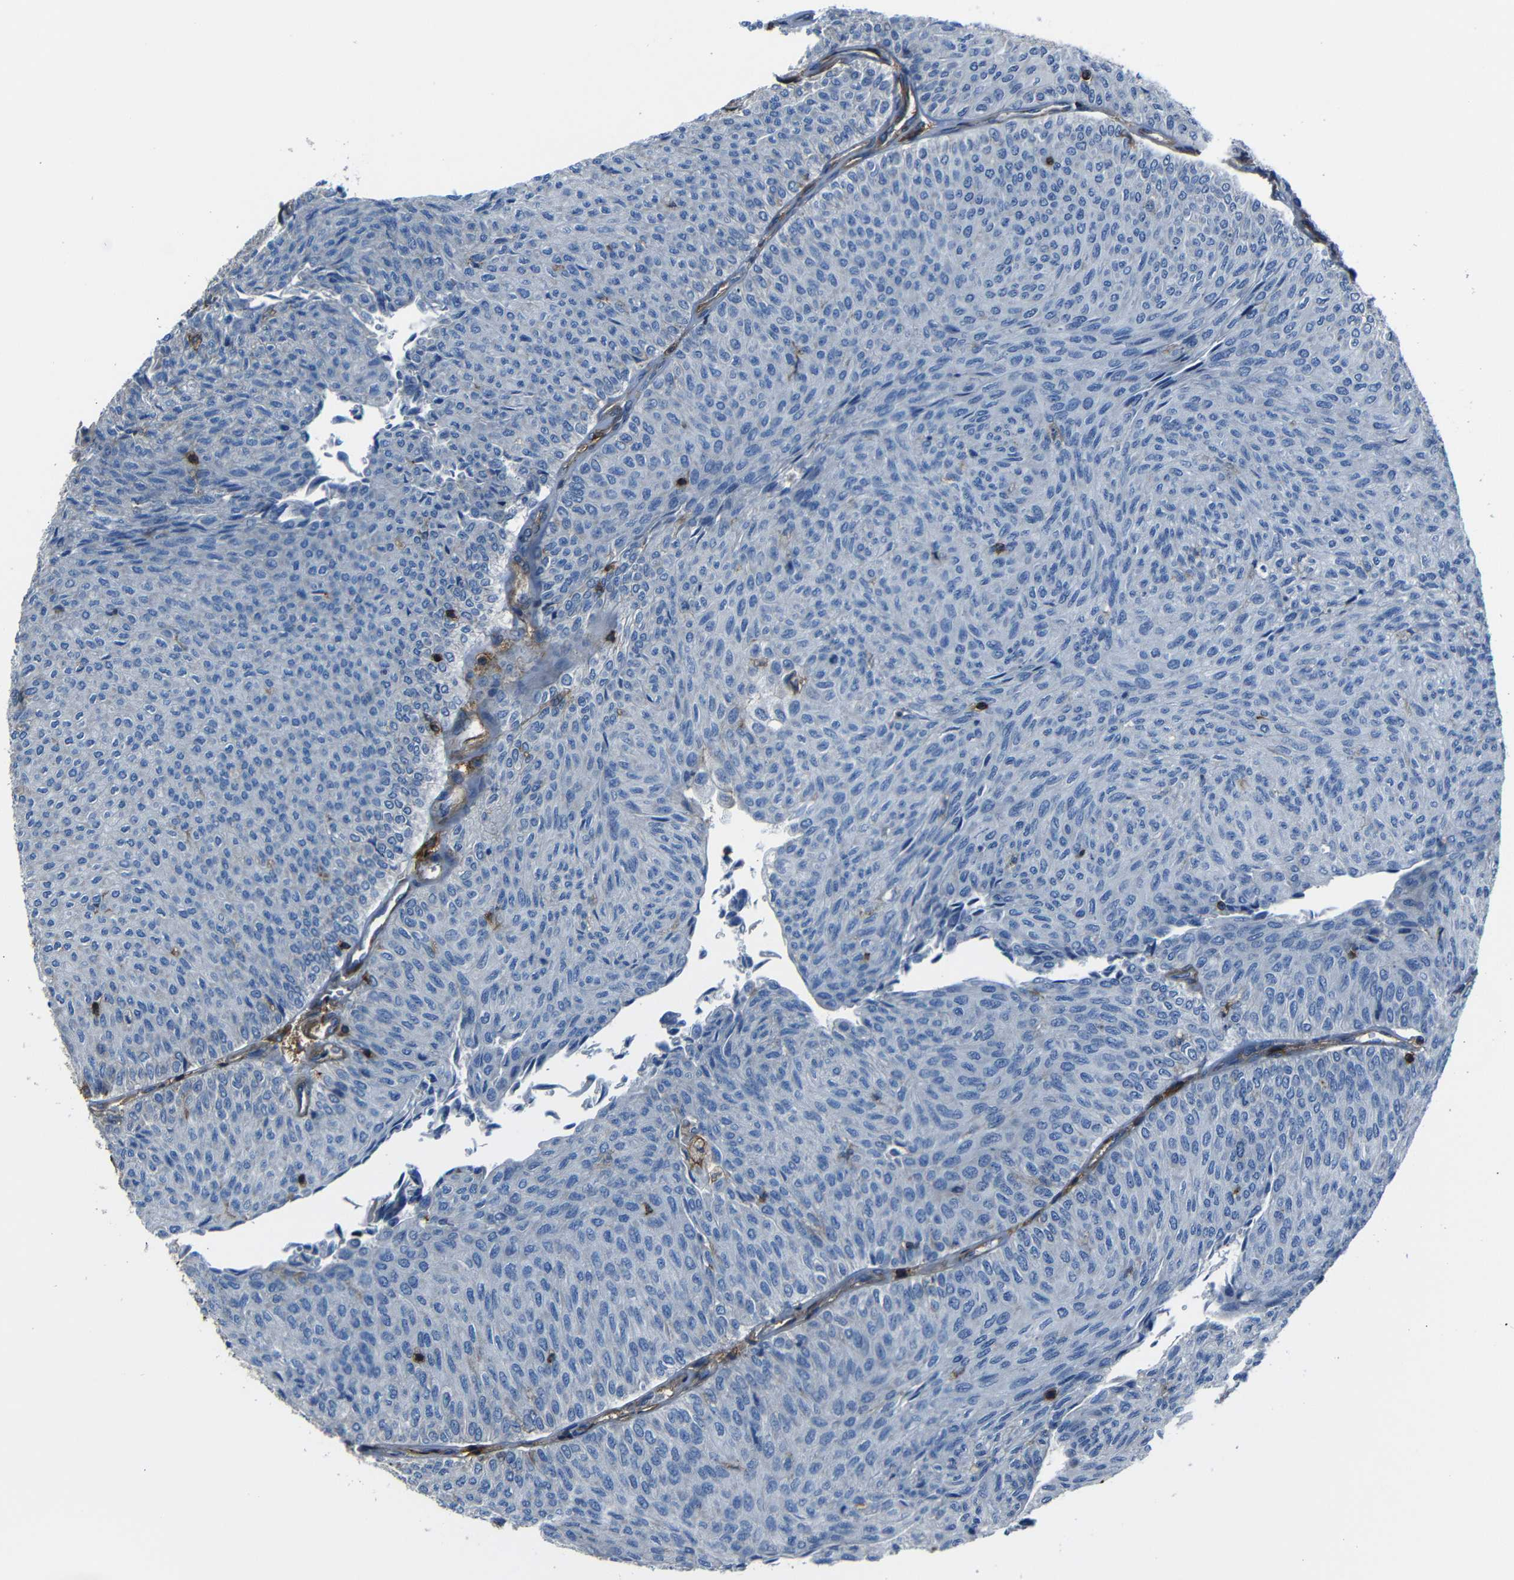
{"staining": {"intensity": "negative", "quantity": "none", "location": "none"}, "tissue": "urothelial cancer", "cell_type": "Tumor cells", "image_type": "cancer", "snomed": [{"axis": "morphology", "description": "Urothelial carcinoma, Low grade"}, {"axis": "topography", "description": "Urinary bladder"}], "caption": "An immunohistochemistry (IHC) photomicrograph of urothelial carcinoma (low-grade) is shown. There is no staining in tumor cells of urothelial carcinoma (low-grade).", "gene": "ADGRE5", "patient": {"sex": "male", "age": 78}}